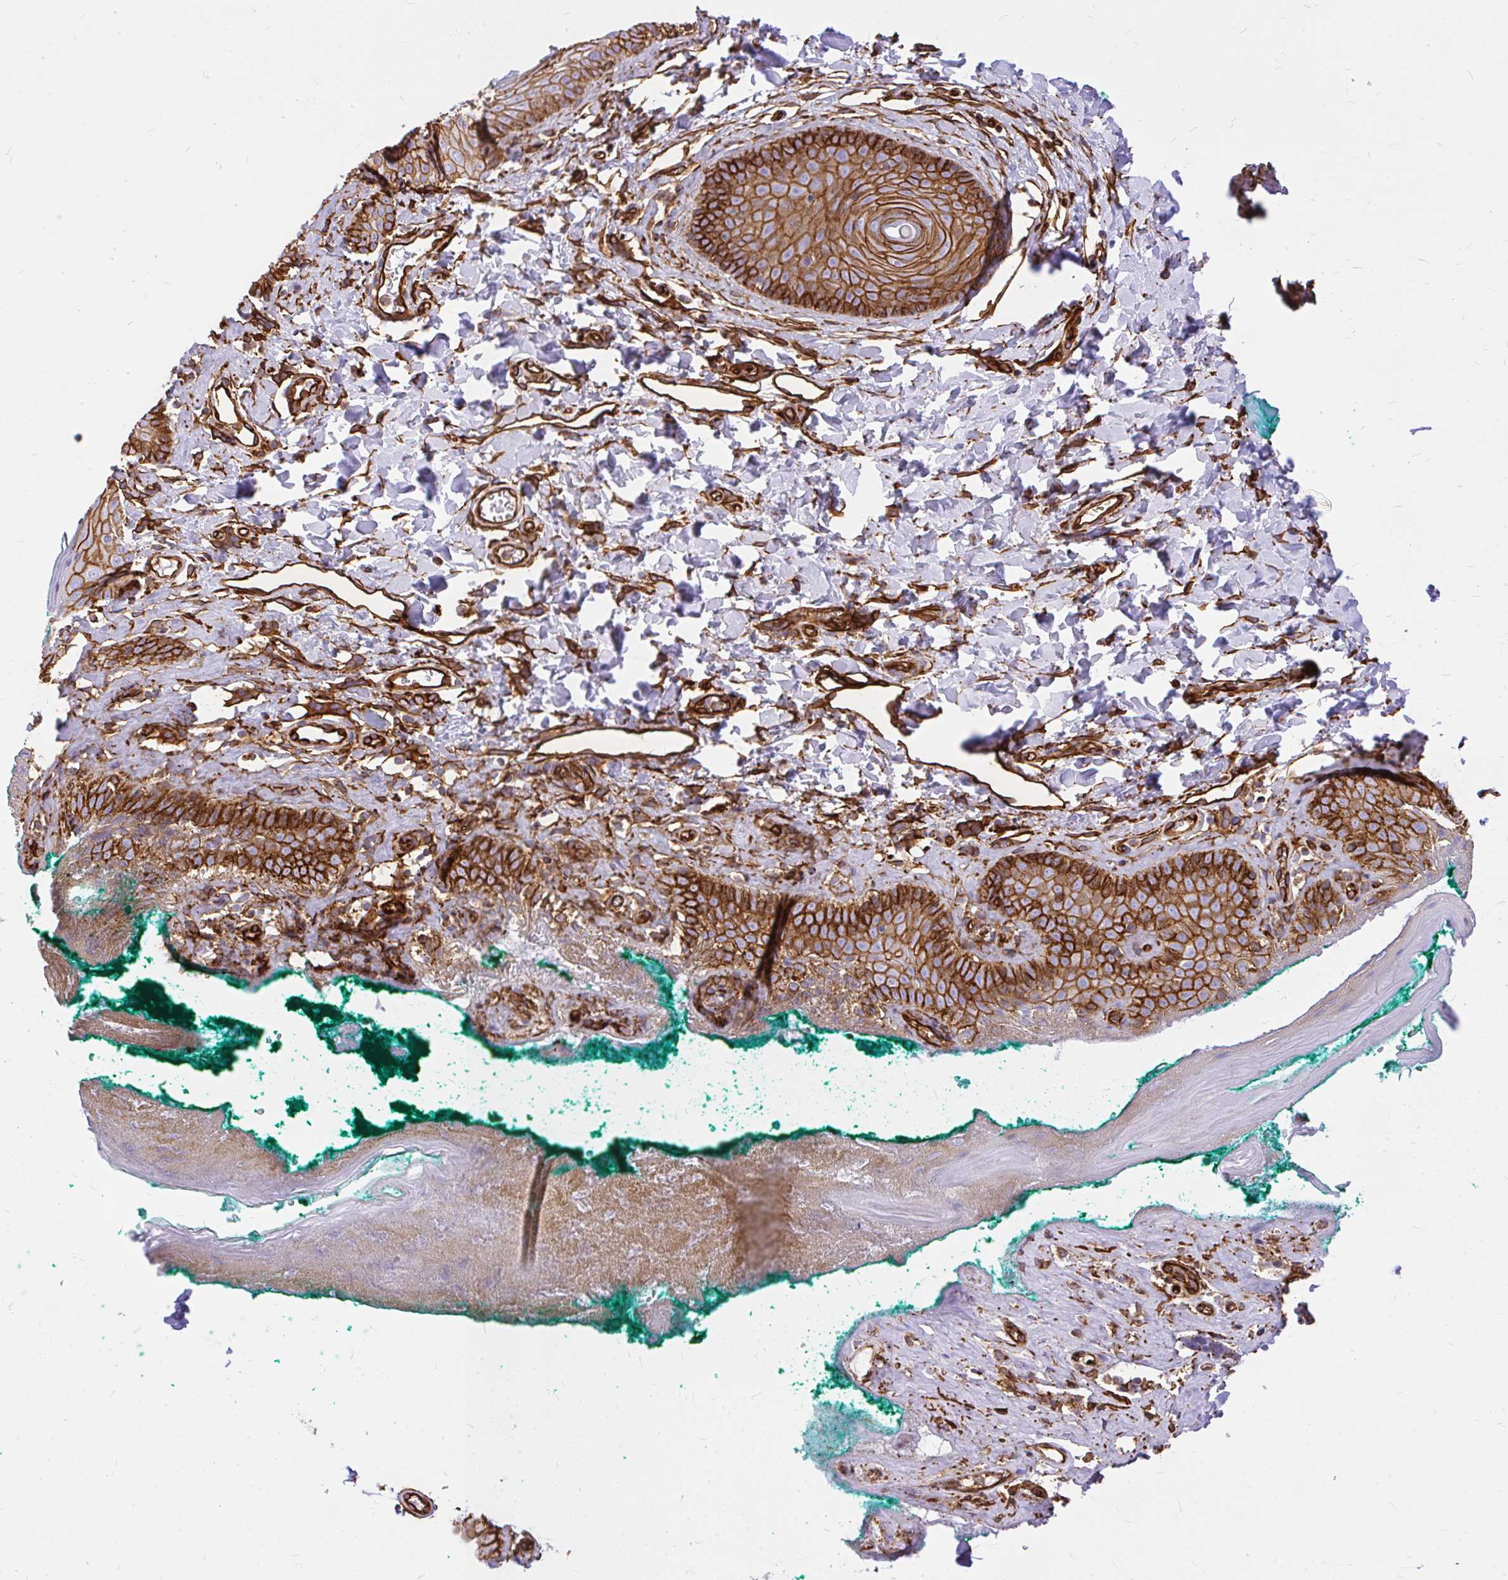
{"staining": {"intensity": "strong", "quantity": ">75%", "location": "cytoplasmic/membranous"}, "tissue": "skin", "cell_type": "Epidermal cells", "image_type": "normal", "snomed": [{"axis": "morphology", "description": "Normal tissue, NOS"}, {"axis": "topography", "description": "Vulva"}, {"axis": "topography", "description": "Peripheral nerve tissue"}], "caption": "Immunohistochemistry (IHC) micrograph of benign human skin stained for a protein (brown), which exhibits high levels of strong cytoplasmic/membranous positivity in approximately >75% of epidermal cells.", "gene": "MAP1LC3B2", "patient": {"sex": "female", "age": 66}}